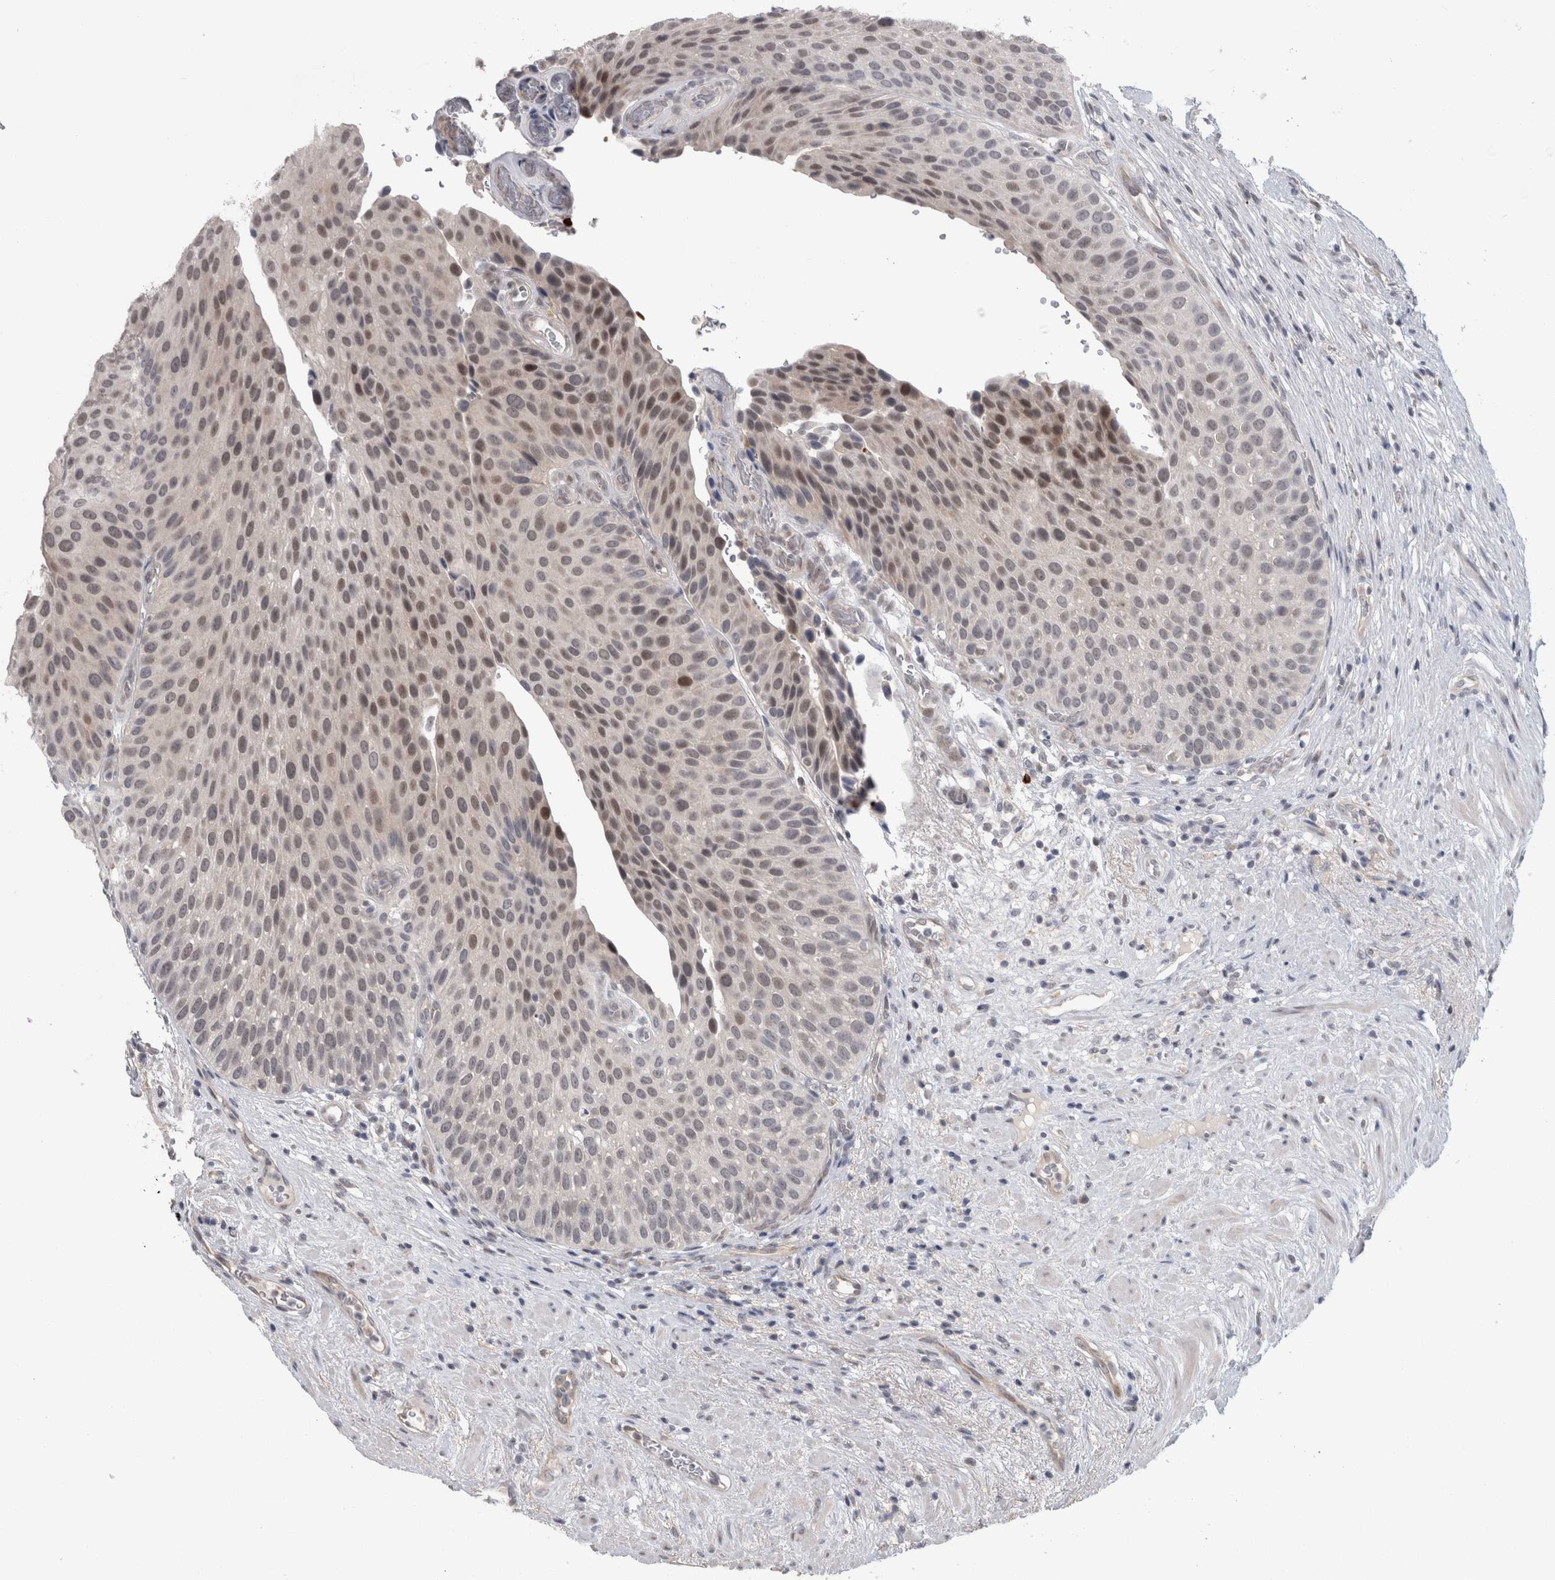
{"staining": {"intensity": "moderate", "quantity": "25%-75%", "location": "nuclear"}, "tissue": "urothelial cancer", "cell_type": "Tumor cells", "image_type": "cancer", "snomed": [{"axis": "morphology", "description": "Normal tissue, NOS"}, {"axis": "morphology", "description": "Urothelial carcinoma, Low grade"}, {"axis": "topography", "description": "Urinary bladder"}, {"axis": "topography", "description": "Prostate"}], "caption": "This photomicrograph exhibits immunohistochemistry staining of urothelial carcinoma (low-grade), with medium moderate nuclear staining in approximately 25%-75% of tumor cells.", "gene": "MTBP", "patient": {"sex": "male", "age": 60}}